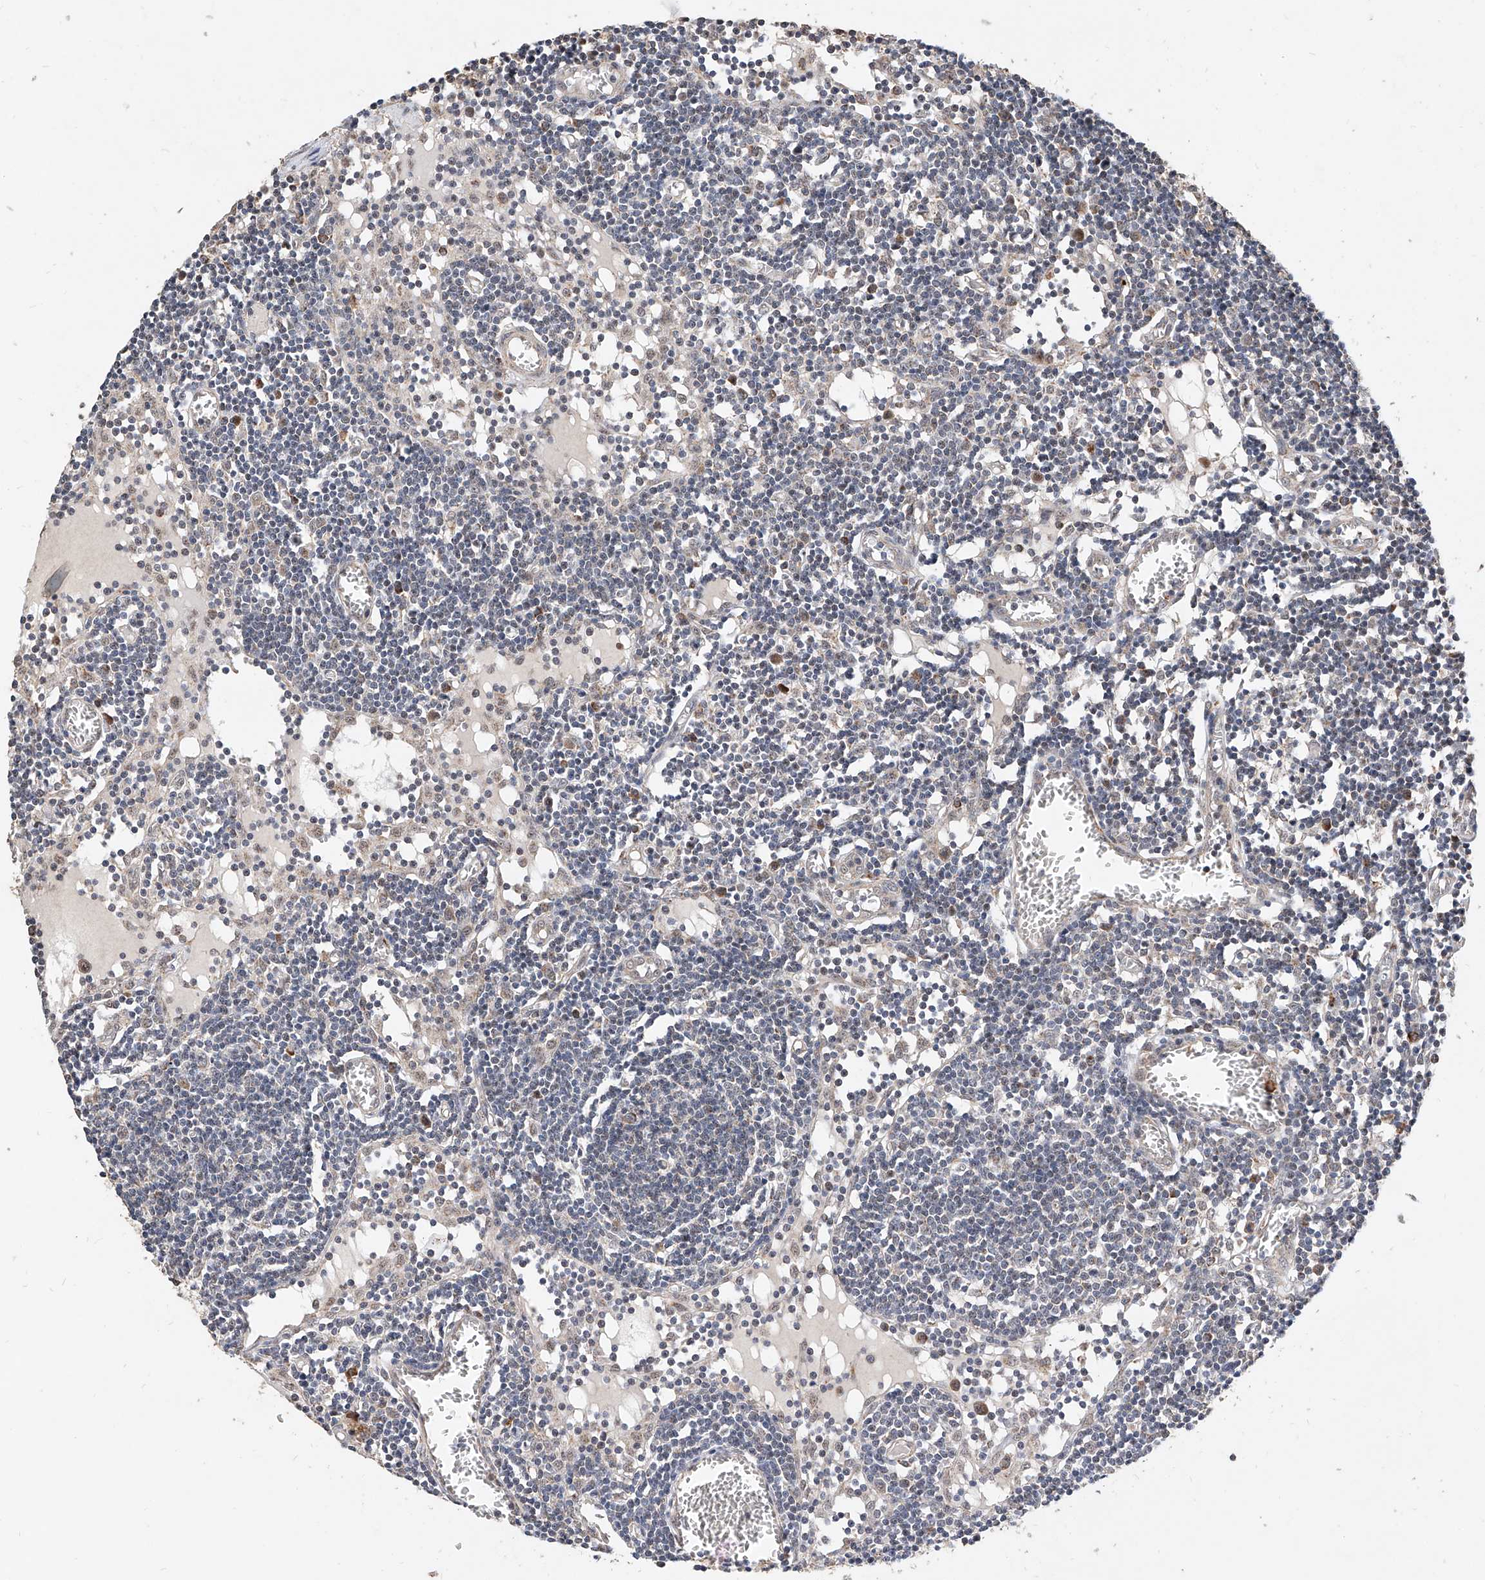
{"staining": {"intensity": "negative", "quantity": "none", "location": "none"}, "tissue": "lymph node", "cell_type": "Germinal center cells", "image_type": "normal", "snomed": [{"axis": "morphology", "description": "Normal tissue, NOS"}, {"axis": "topography", "description": "Lymph node"}], "caption": "There is no significant staining in germinal center cells of lymph node. (IHC, brightfield microscopy, high magnification).", "gene": "MFSD4B", "patient": {"sex": "female", "age": 11}}